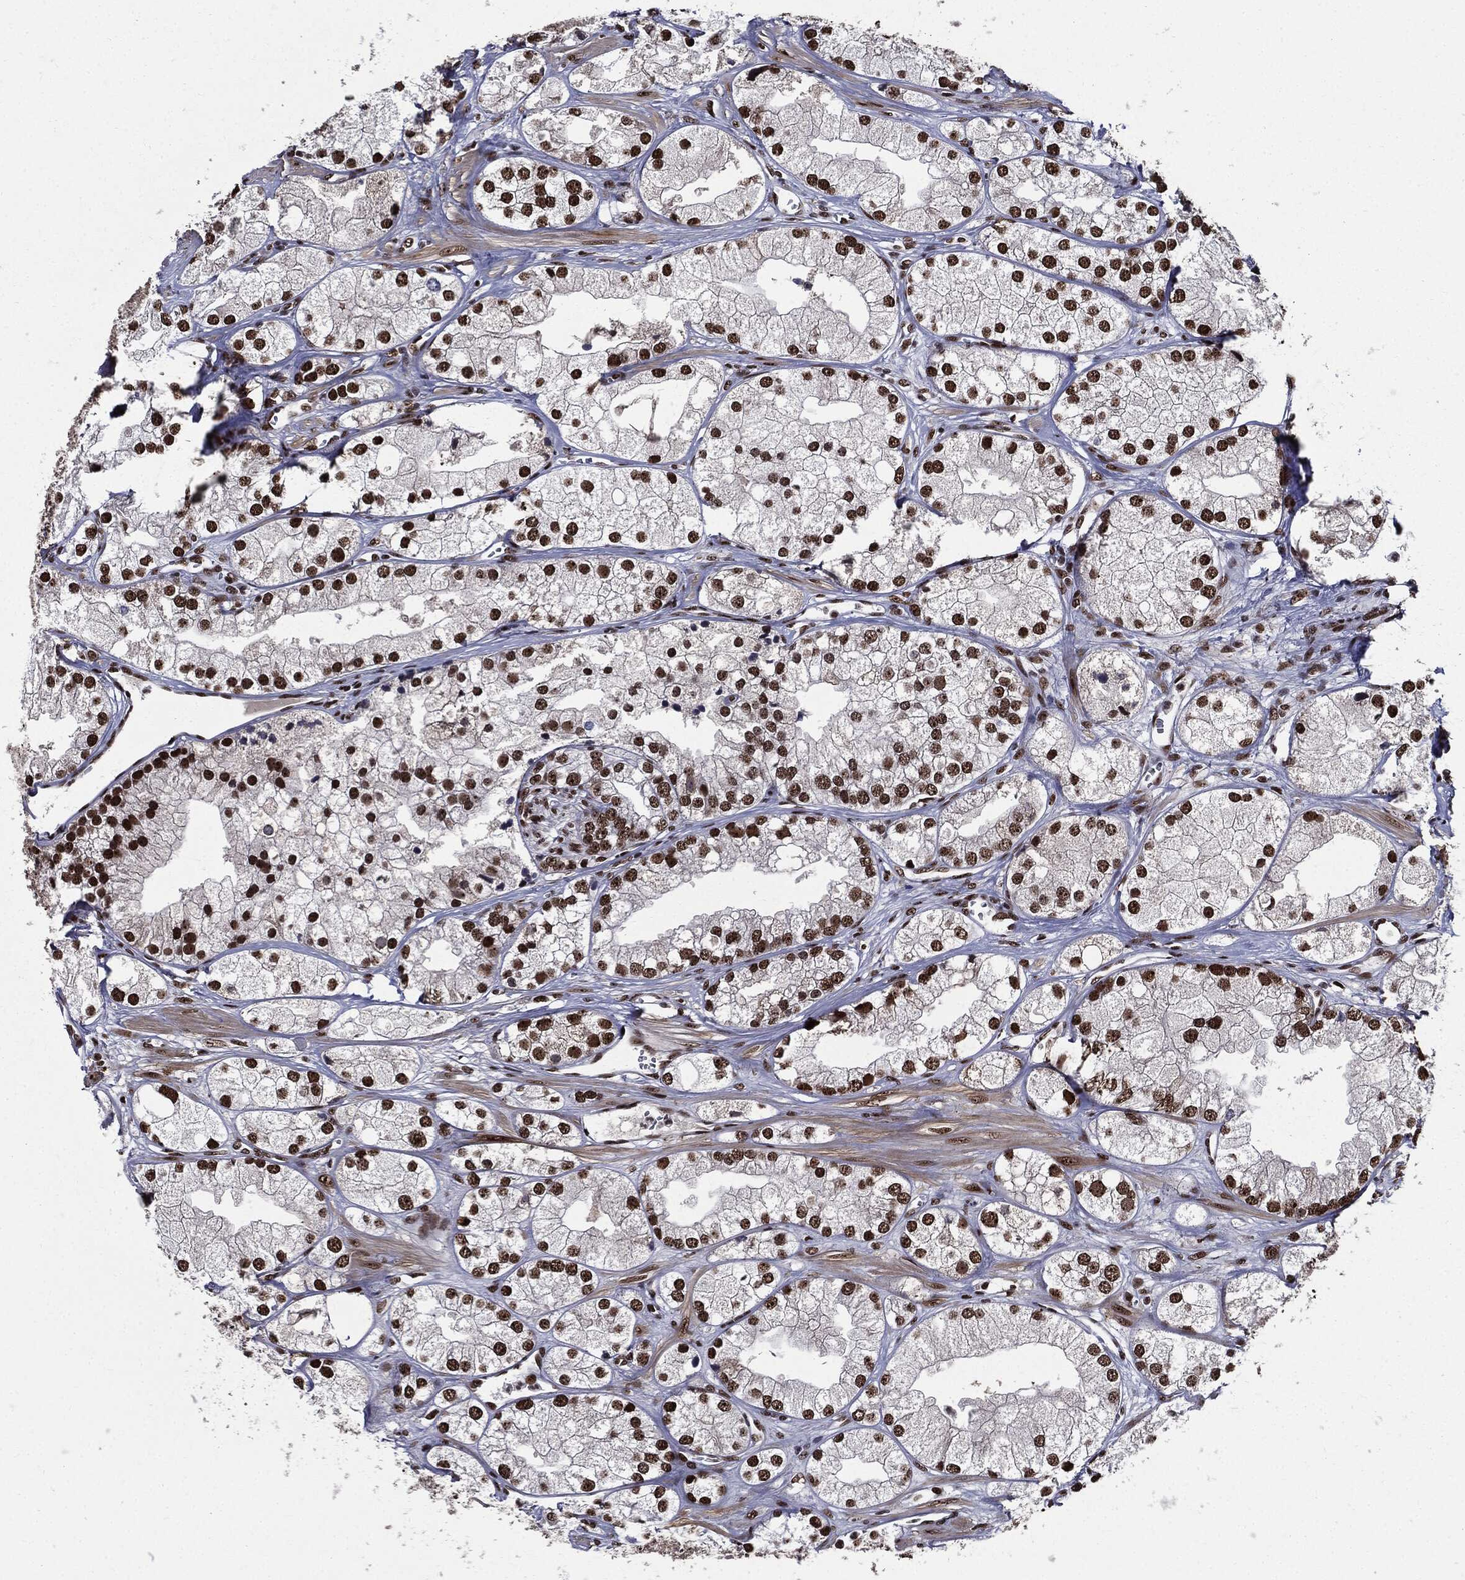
{"staining": {"intensity": "strong", "quantity": ">75%", "location": "nuclear"}, "tissue": "prostate cancer", "cell_type": "Tumor cells", "image_type": "cancer", "snomed": [{"axis": "morphology", "description": "Adenocarcinoma, NOS"}, {"axis": "topography", "description": "Prostate and seminal vesicle, NOS"}, {"axis": "topography", "description": "Prostate"}], "caption": "Immunohistochemistry (DAB) staining of prostate cancer demonstrates strong nuclear protein staining in approximately >75% of tumor cells.", "gene": "ZFP91", "patient": {"sex": "male", "age": 79}}